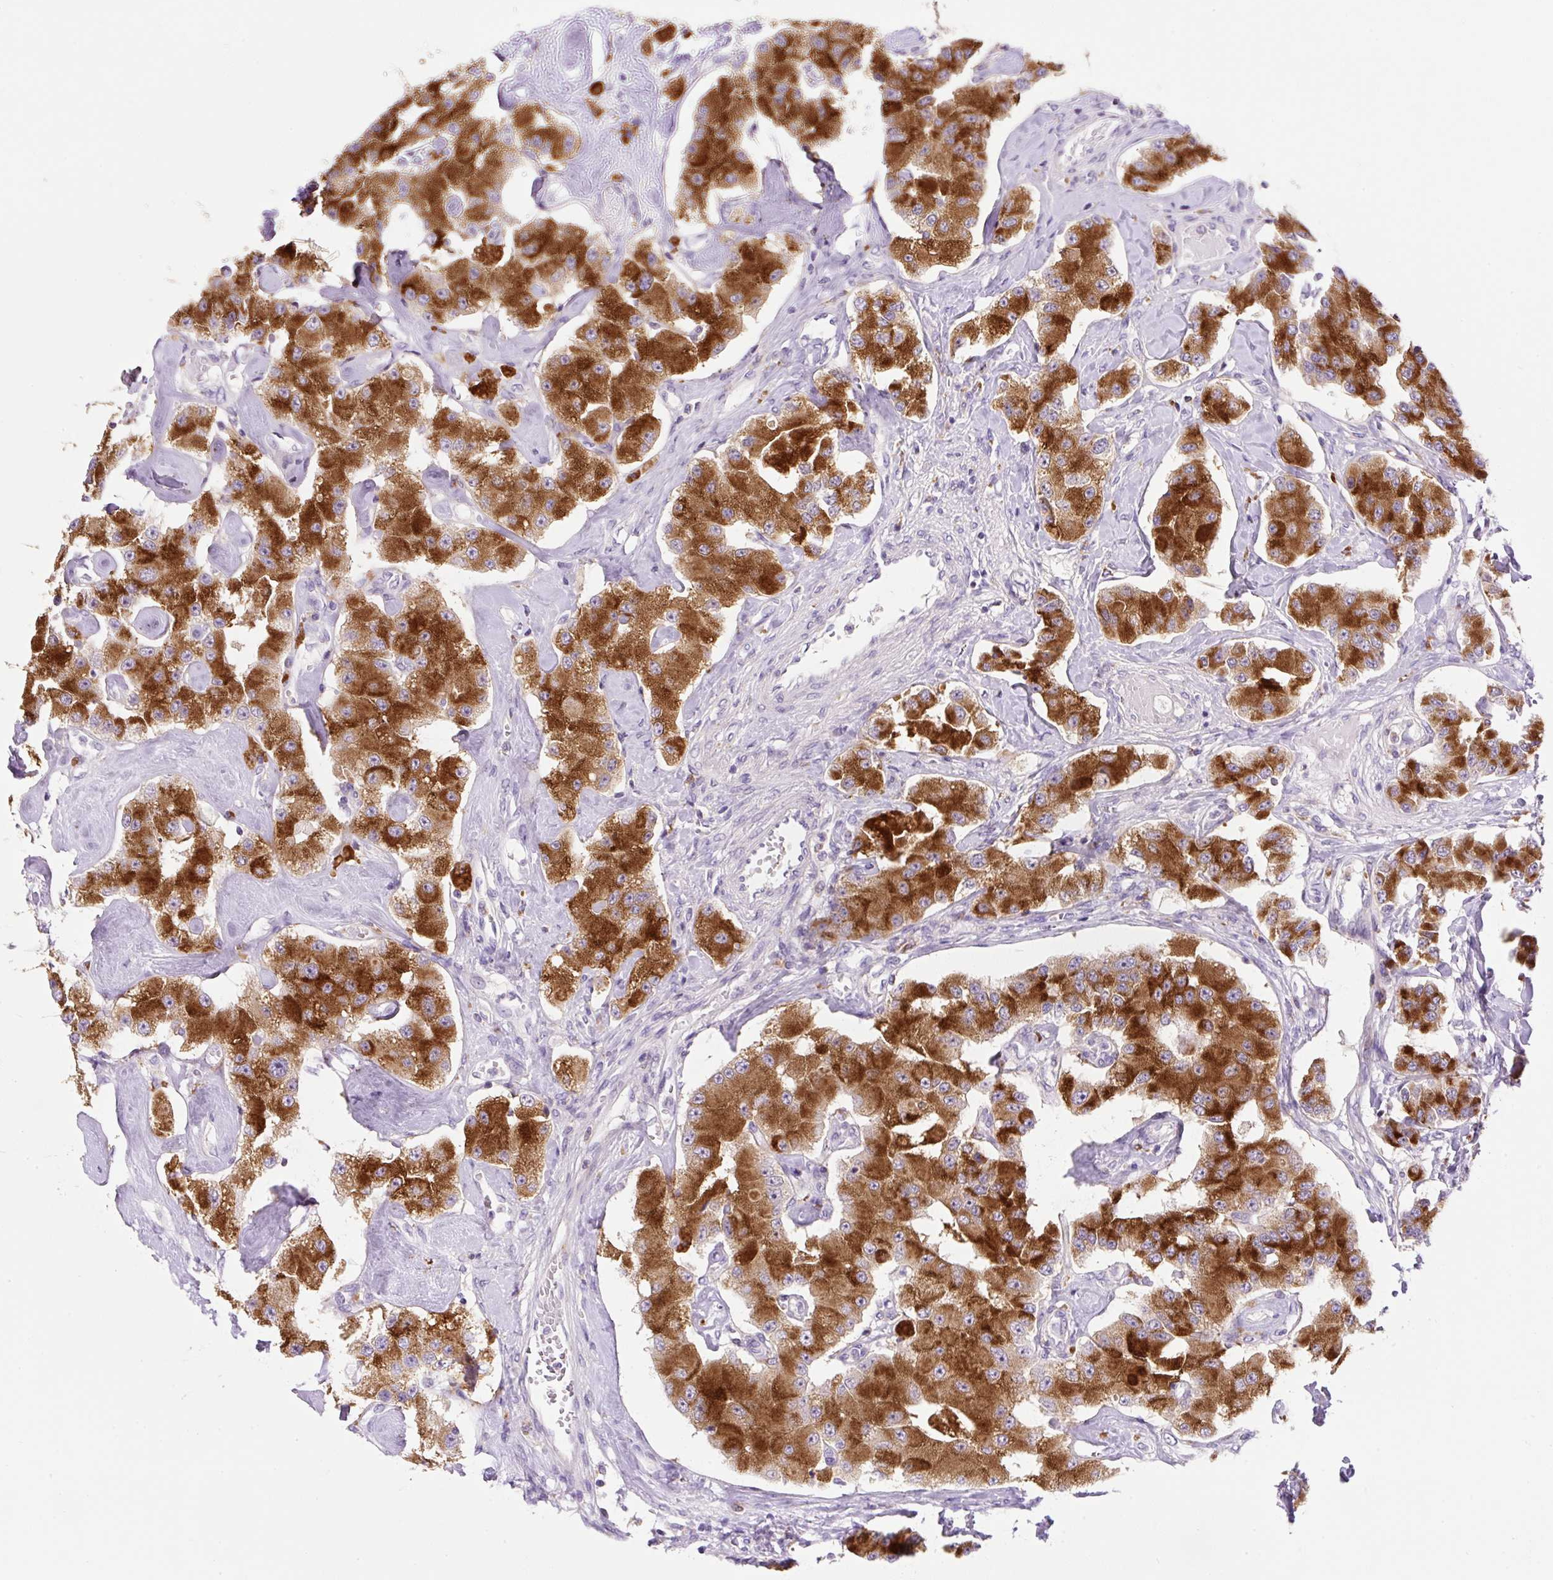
{"staining": {"intensity": "strong", "quantity": ">75%", "location": "cytoplasmic/membranous"}, "tissue": "carcinoid", "cell_type": "Tumor cells", "image_type": "cancer", "snomed": [{"axis": "morphology", "description": "Carcinoid, malignant, NOS"}, {"axis": "topography", "description": "Pancreas"}], "caption": "Protein expression analysis of carcinoid (malignant) shows strong cytoplasmic/membranous staining in about >75% of tumor cells.", "gene": "CEBPZOS", "patient": {"sex": "male", "age": 41}}